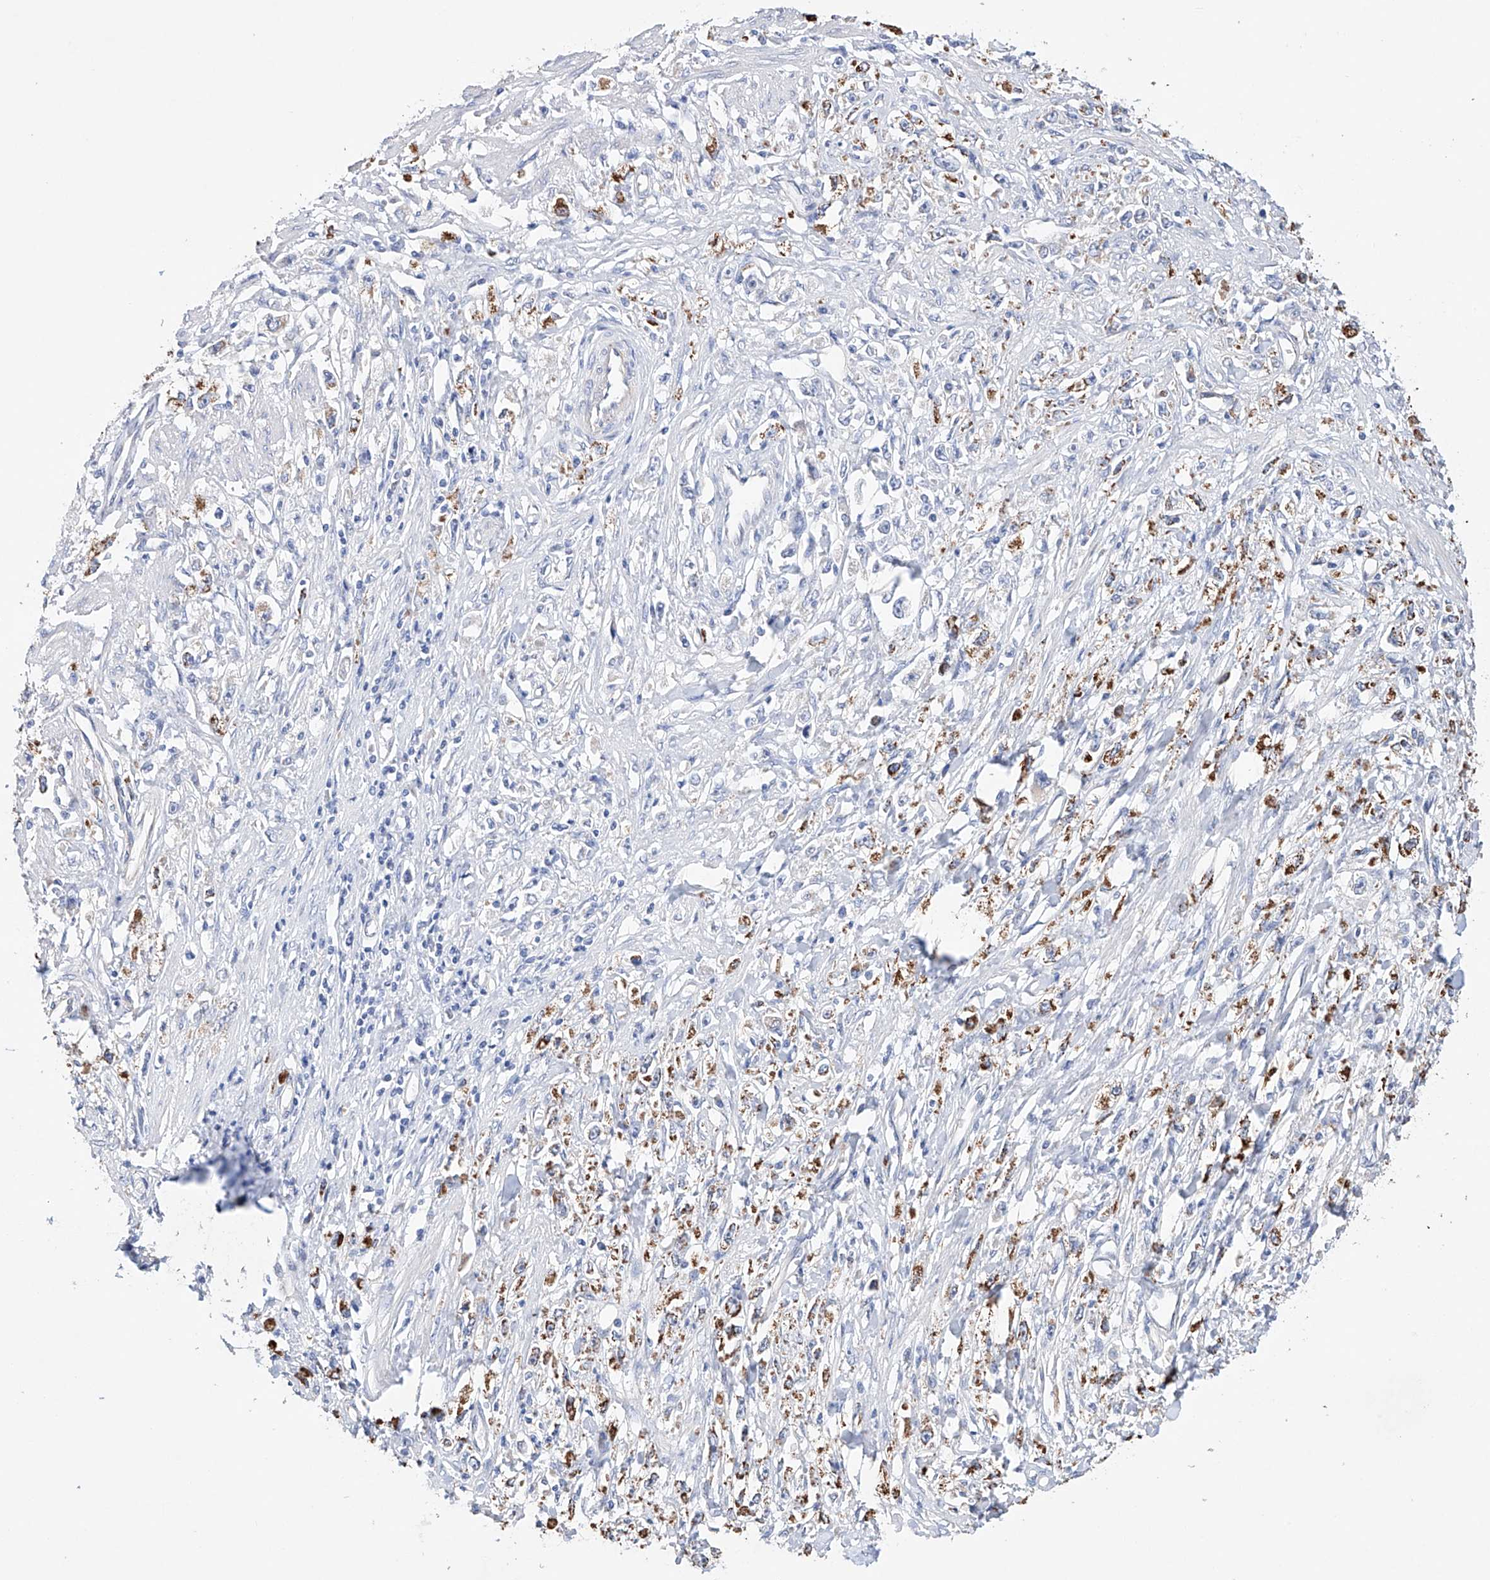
{"staining": {"intensity": "moderate", "quantity": ">75%", "location": "cytoplasmic/membranous"}, "tissue": "stomach cancer", "cell_type": "Tumor cells", "image_type": "cancer", "snomed": [{"axis": "morphology", "description": "Adenocarcinoma, NOS"}, {"axis": "topography", "description": "Stomach"}], "caption": "Tumor cells demonstrate medium levels of moderate cytoplasmic/membranous expression in about >75% of cells in human stomach adenocarcinoma.", "gene": "AFG1L", "patient": {"sex": "female", "age": 59}}